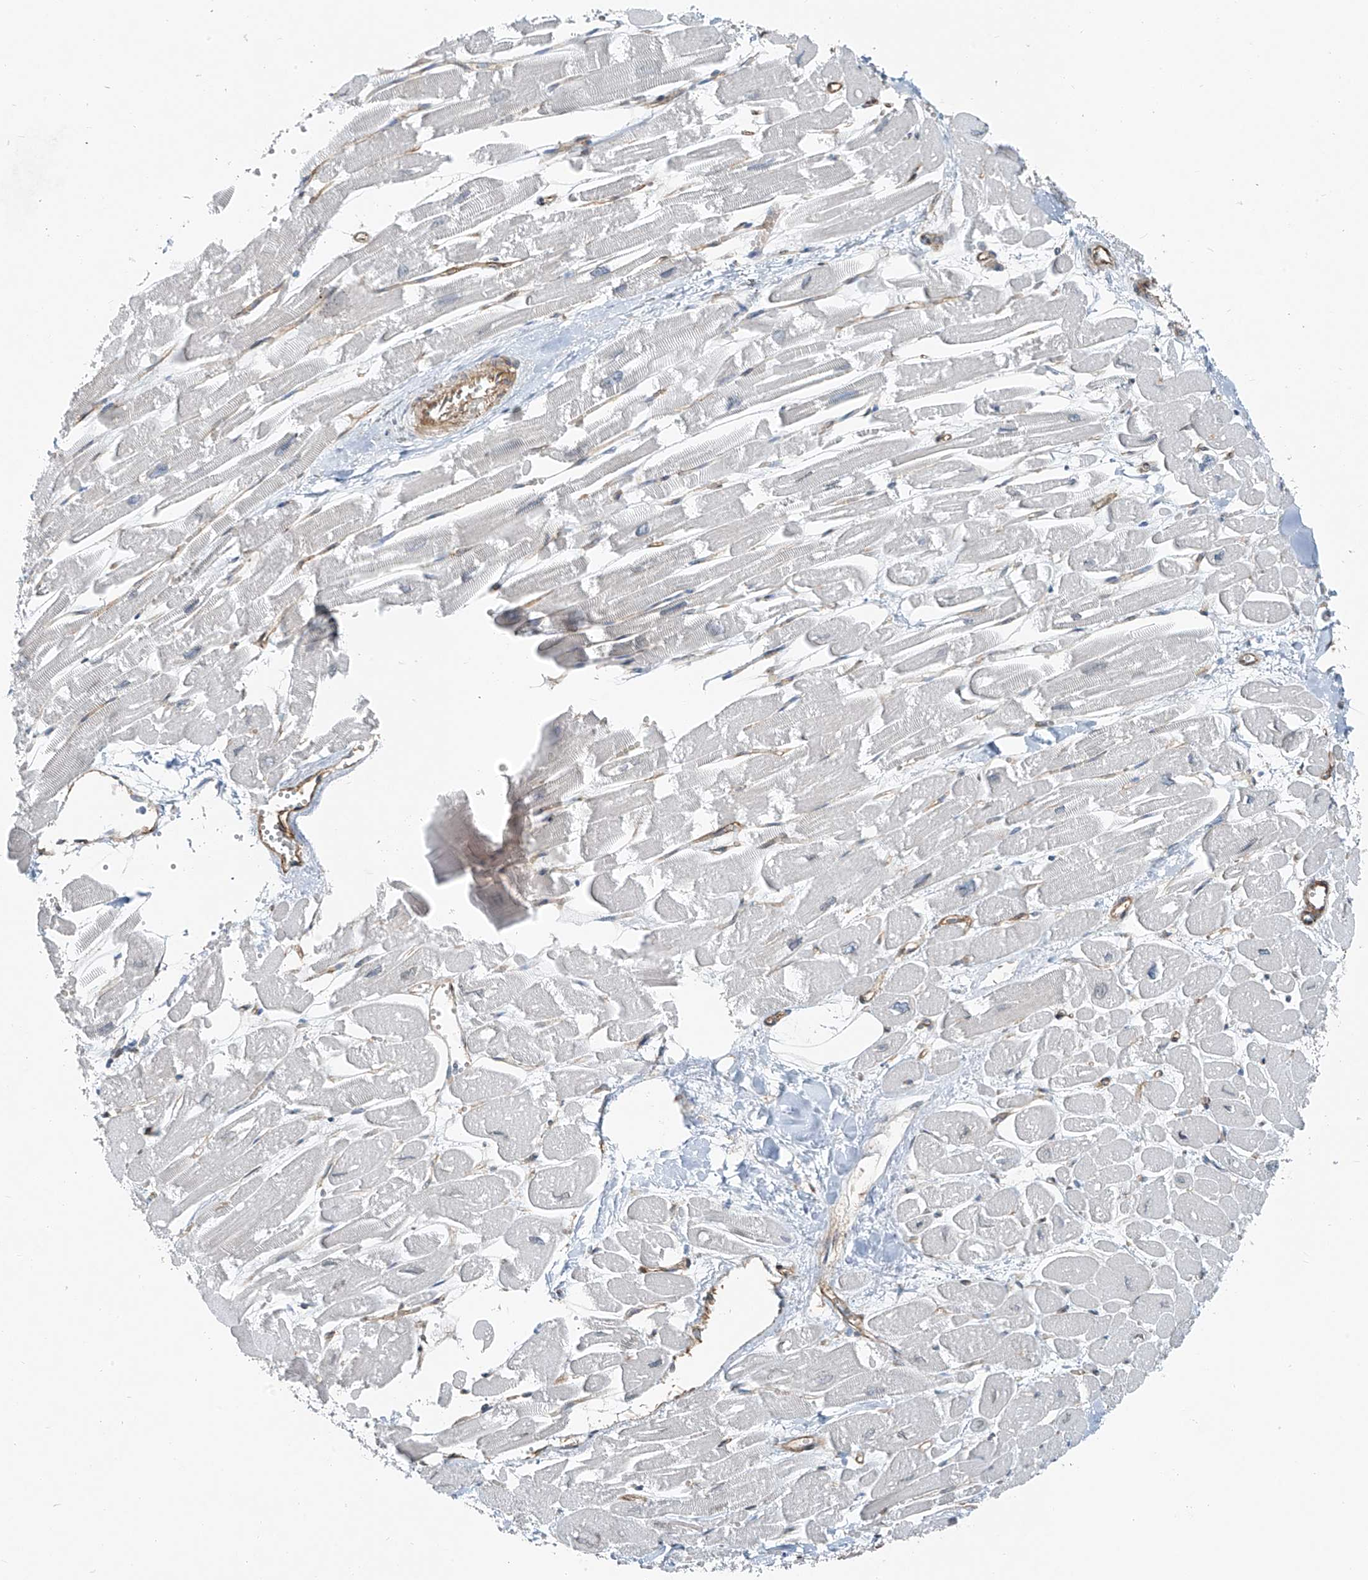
{"staining": {"intensity": "negative", "quantity": "none", "location": "none"}, "tissue": "heart muscle", "cell_type": "Cardiomyocytes", "image_type": "normal", "snomed": [{"axis": "morphology", "description": "Normal tissue, NOS"}, {"axis": "topography", "description": "Heart"}], "caption": "Immunohistochemistry (IHC) histopathology image of unremarkable heart muscle: heart muscle stained with DAB displays no significant protein staining in cardiomyocytes.", "gene": "TNS2", "patient": {"sex": "male", "age": 54}}